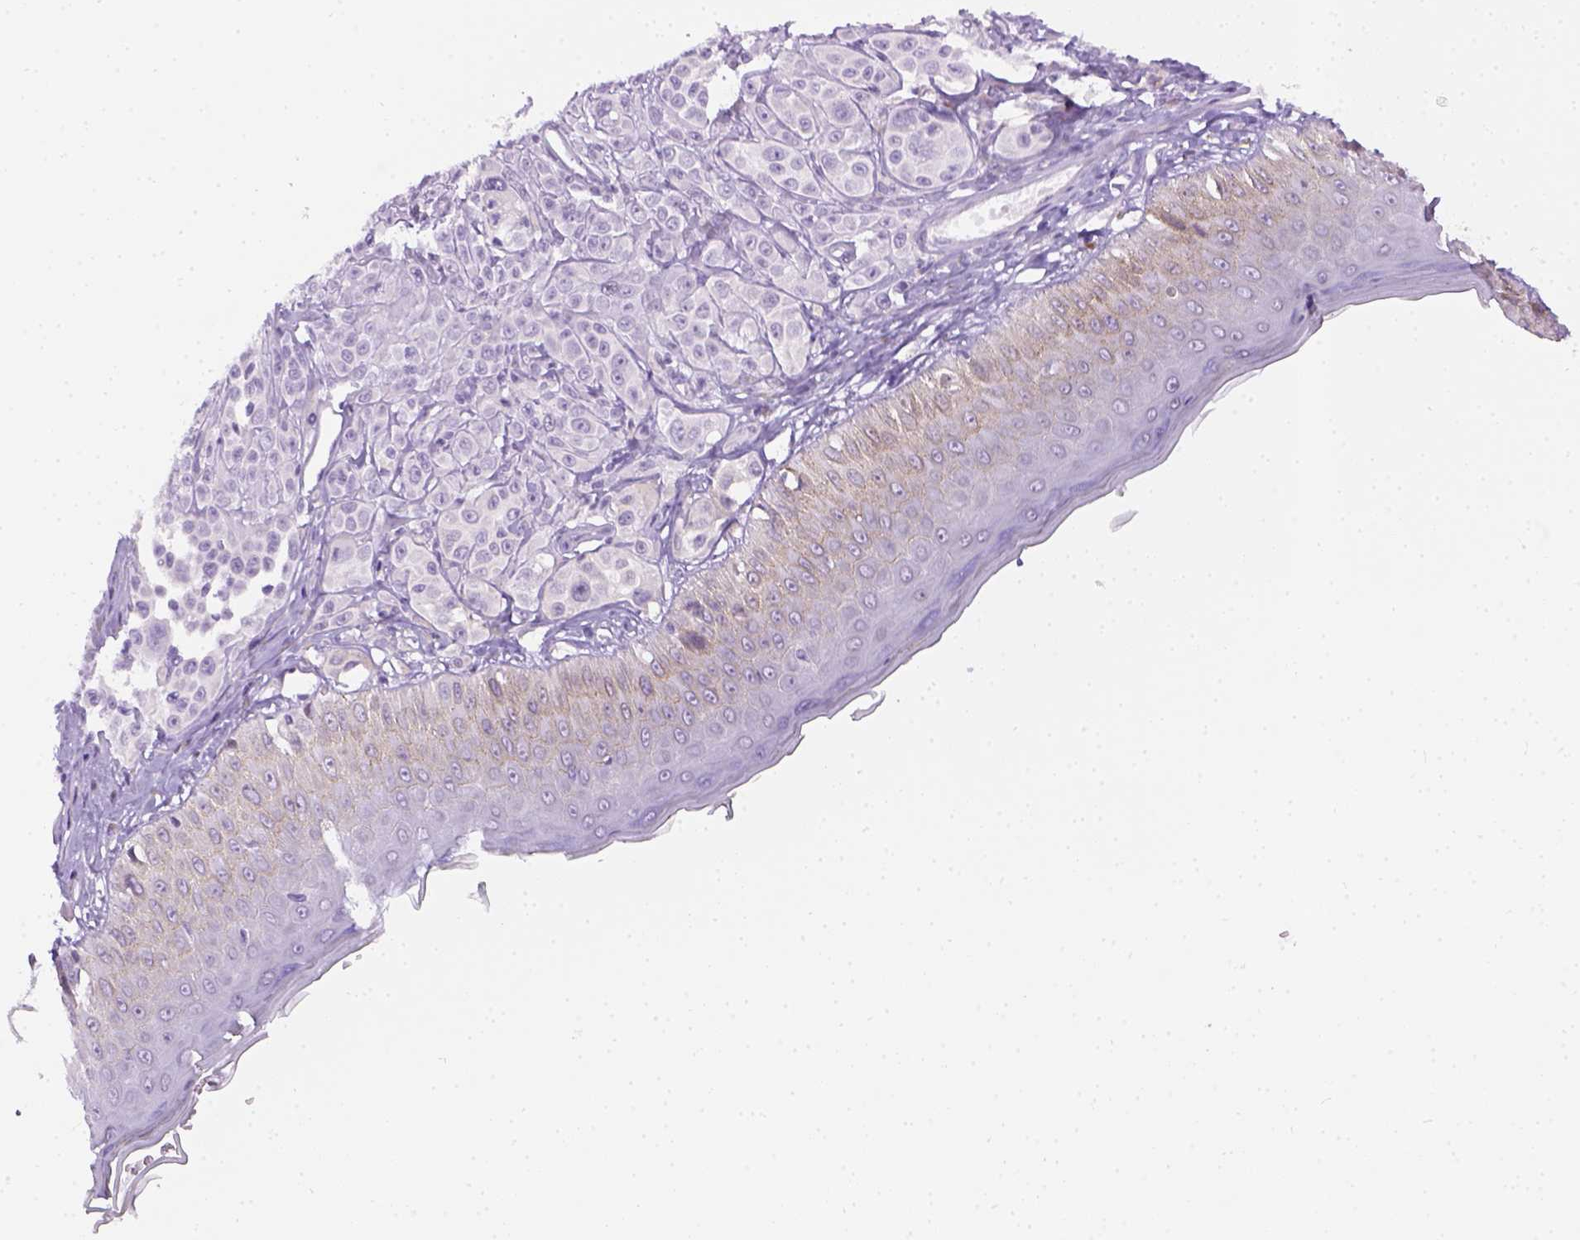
{"staining": {"intensity": "negative", "quantity": "none", "location": "none"}, "tissue": "melanoma", "cell_type": "Tumor cells", "image_type": "cancer", "snomed": [{"axis": "morphology", "description": "Malignant melanoma, NOS"}, {"axis": "topography", "description": "Skin"}], "caption": "Immunohistochemistry histopathology image of neoplastic tissue: human melanoma stained with DAB (3,3'-diaminobenzidine) displays no significant protein staining in tumor cells.", "gene": "FAM184B", "patient": {"sex": "male", "age": 67}}